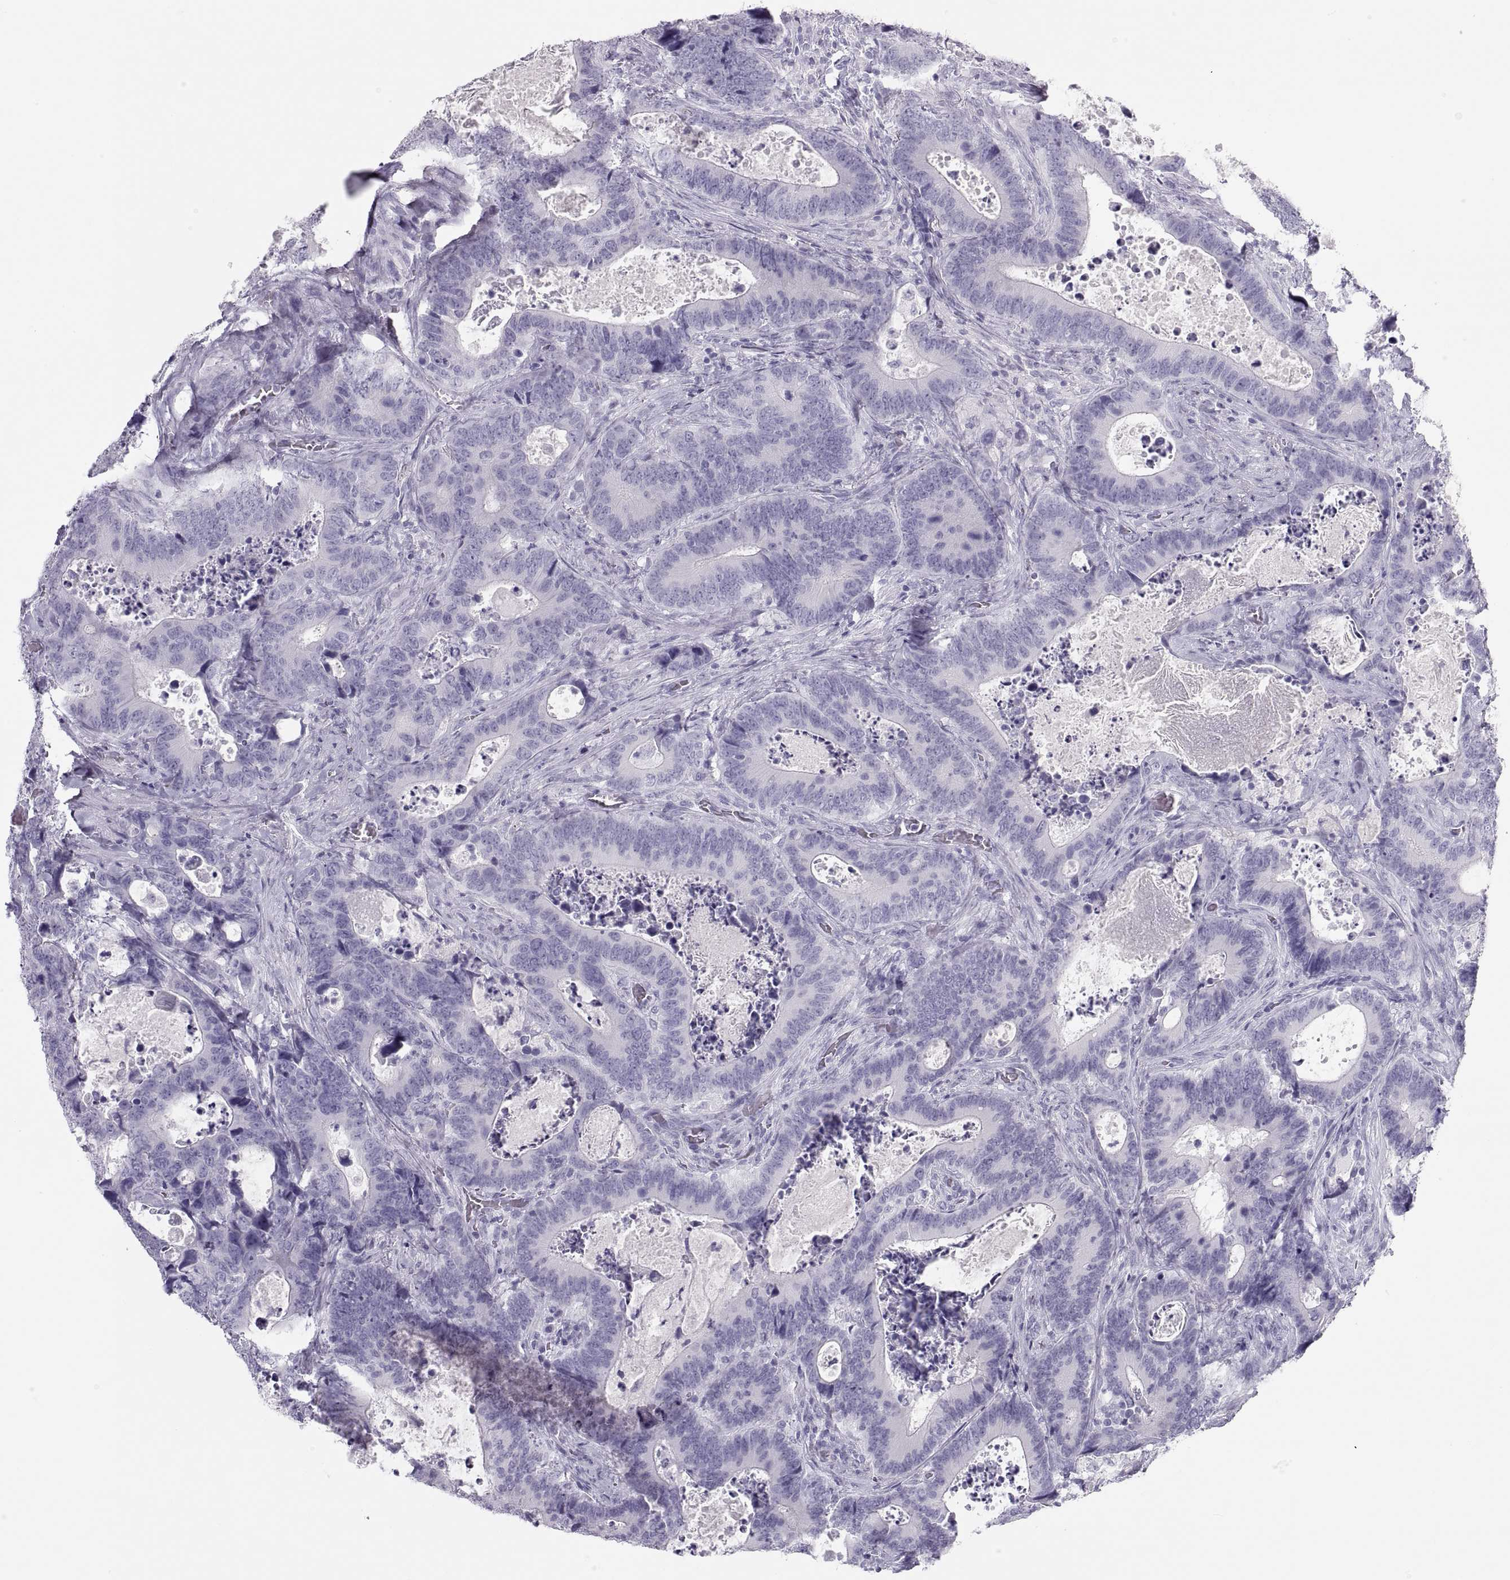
{"staining": {"intensity": "negative", "quantity": "none", "location": "none"}, "tissue": "colorectal cancer", "cell_type": "Tumor cells", "image_type": "cancer", "snomed": [{"axis": "morphology", "description": "Adenocarcinoma, NOS"}, {"axis": "topography", "description": "Colon"}], "caption": "This micrograph is of colorectal cancer stained with immunohistochemistry to label a protein in brown with the nuclei are counter-stained blue. There is no staining in tumor cells.", "gene": "SEMG1", "patient": {"sex": "female", "age": 82}}